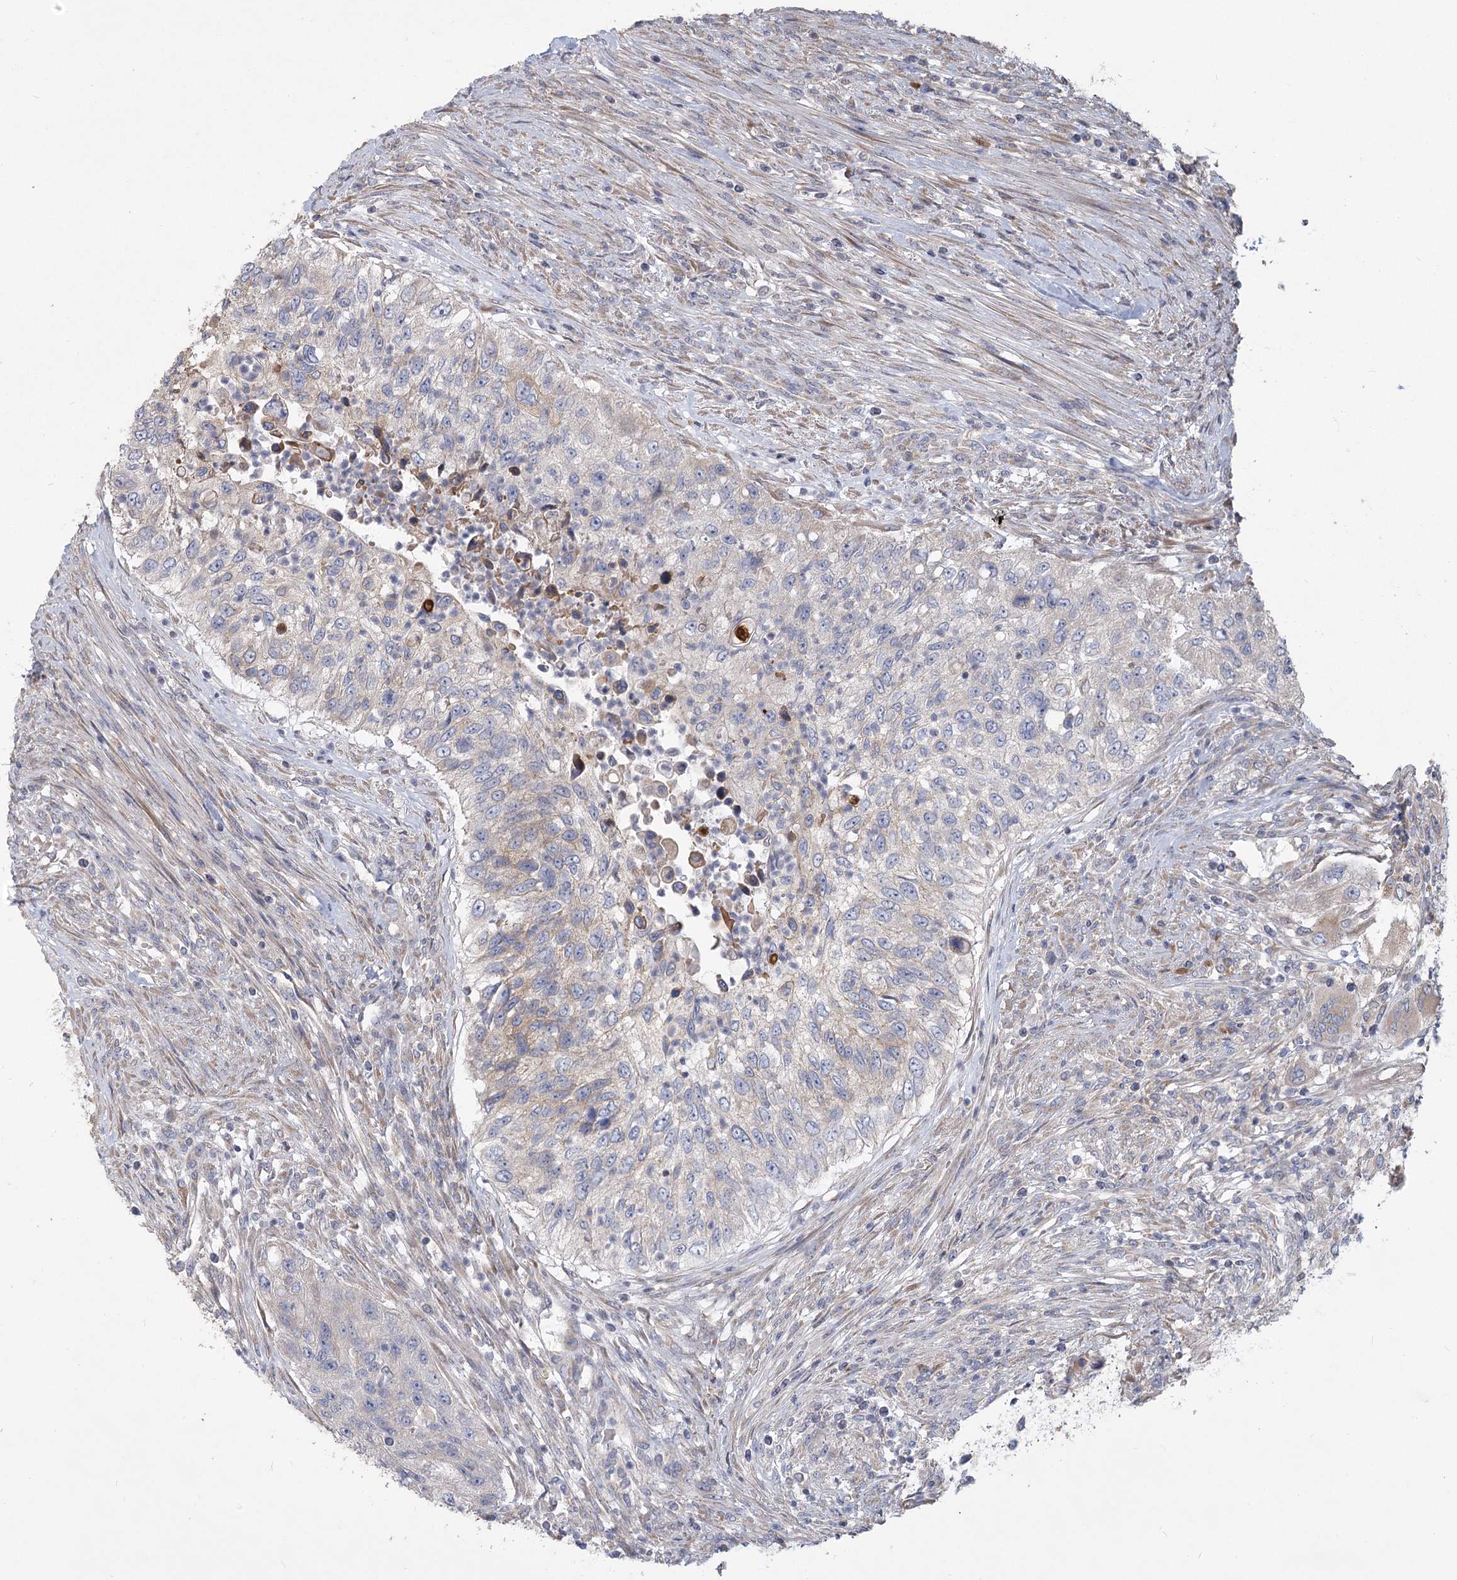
{"staining": {"intensity": "weak", "quantity": "<25%", "location": "cytoplasmic/membranous"}, "tissue": "urothelial cancer", "cell_type": "Tumor cells", "image_type": "cancer", "snomed": [{"axis": "morphology", "description": "Urothelial carcinoma, High grade"}, {"axis": "topography", "description": "Urinary bladder"}], "caption": "This is a micrograph of immunohistochemistry staining of high-grade urothelial carcinoma, which shows no staining in tumor cells. (Stains: DAB immunohistochemistry with hematoxylin counter stain, Microscopy: brightfield microscopy at high magnification).", "gene": "CNTLN", "patient": {"sex": "female", "age": 60}}